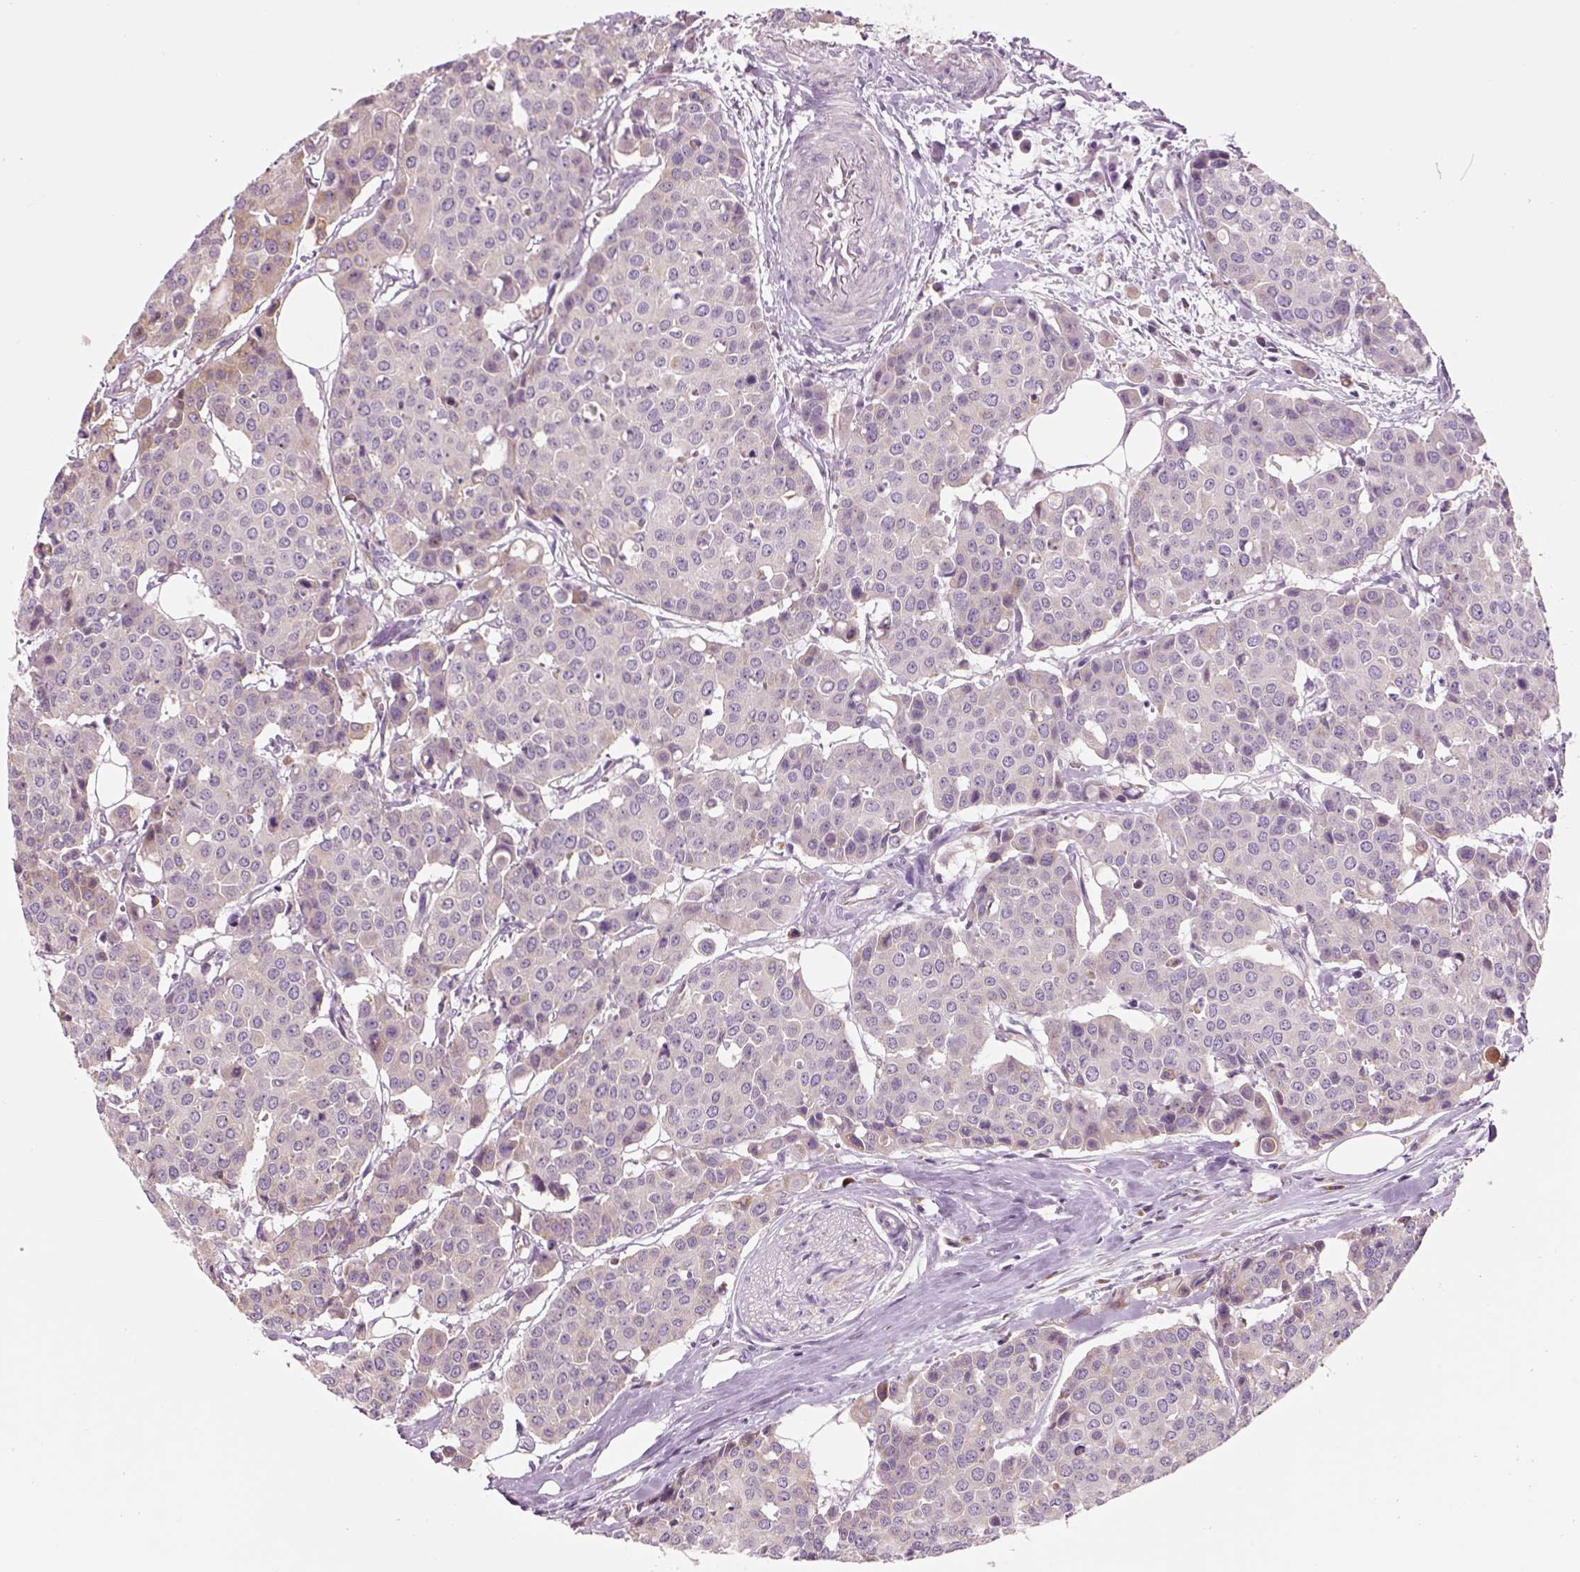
{"staining": {"intensity": "weak", "quantity": "<25%", "location": "cytoplasmic/membranous"}, "tissue": "carcinoid", "cell_type": "Tumor cells", "image_type": "cancer", "snomed": [{"axis": "morphology", "description": "Carcinoid, malignant, NOS"}, {"axis": "topography", "description": "Colon"}], "caption": "DAB immunohistochemical staining of human malignant carcinoid displays no significant expression in tumor cells.", "gene": "IFT52", "patient": {"sex": "male", "age": 81}}